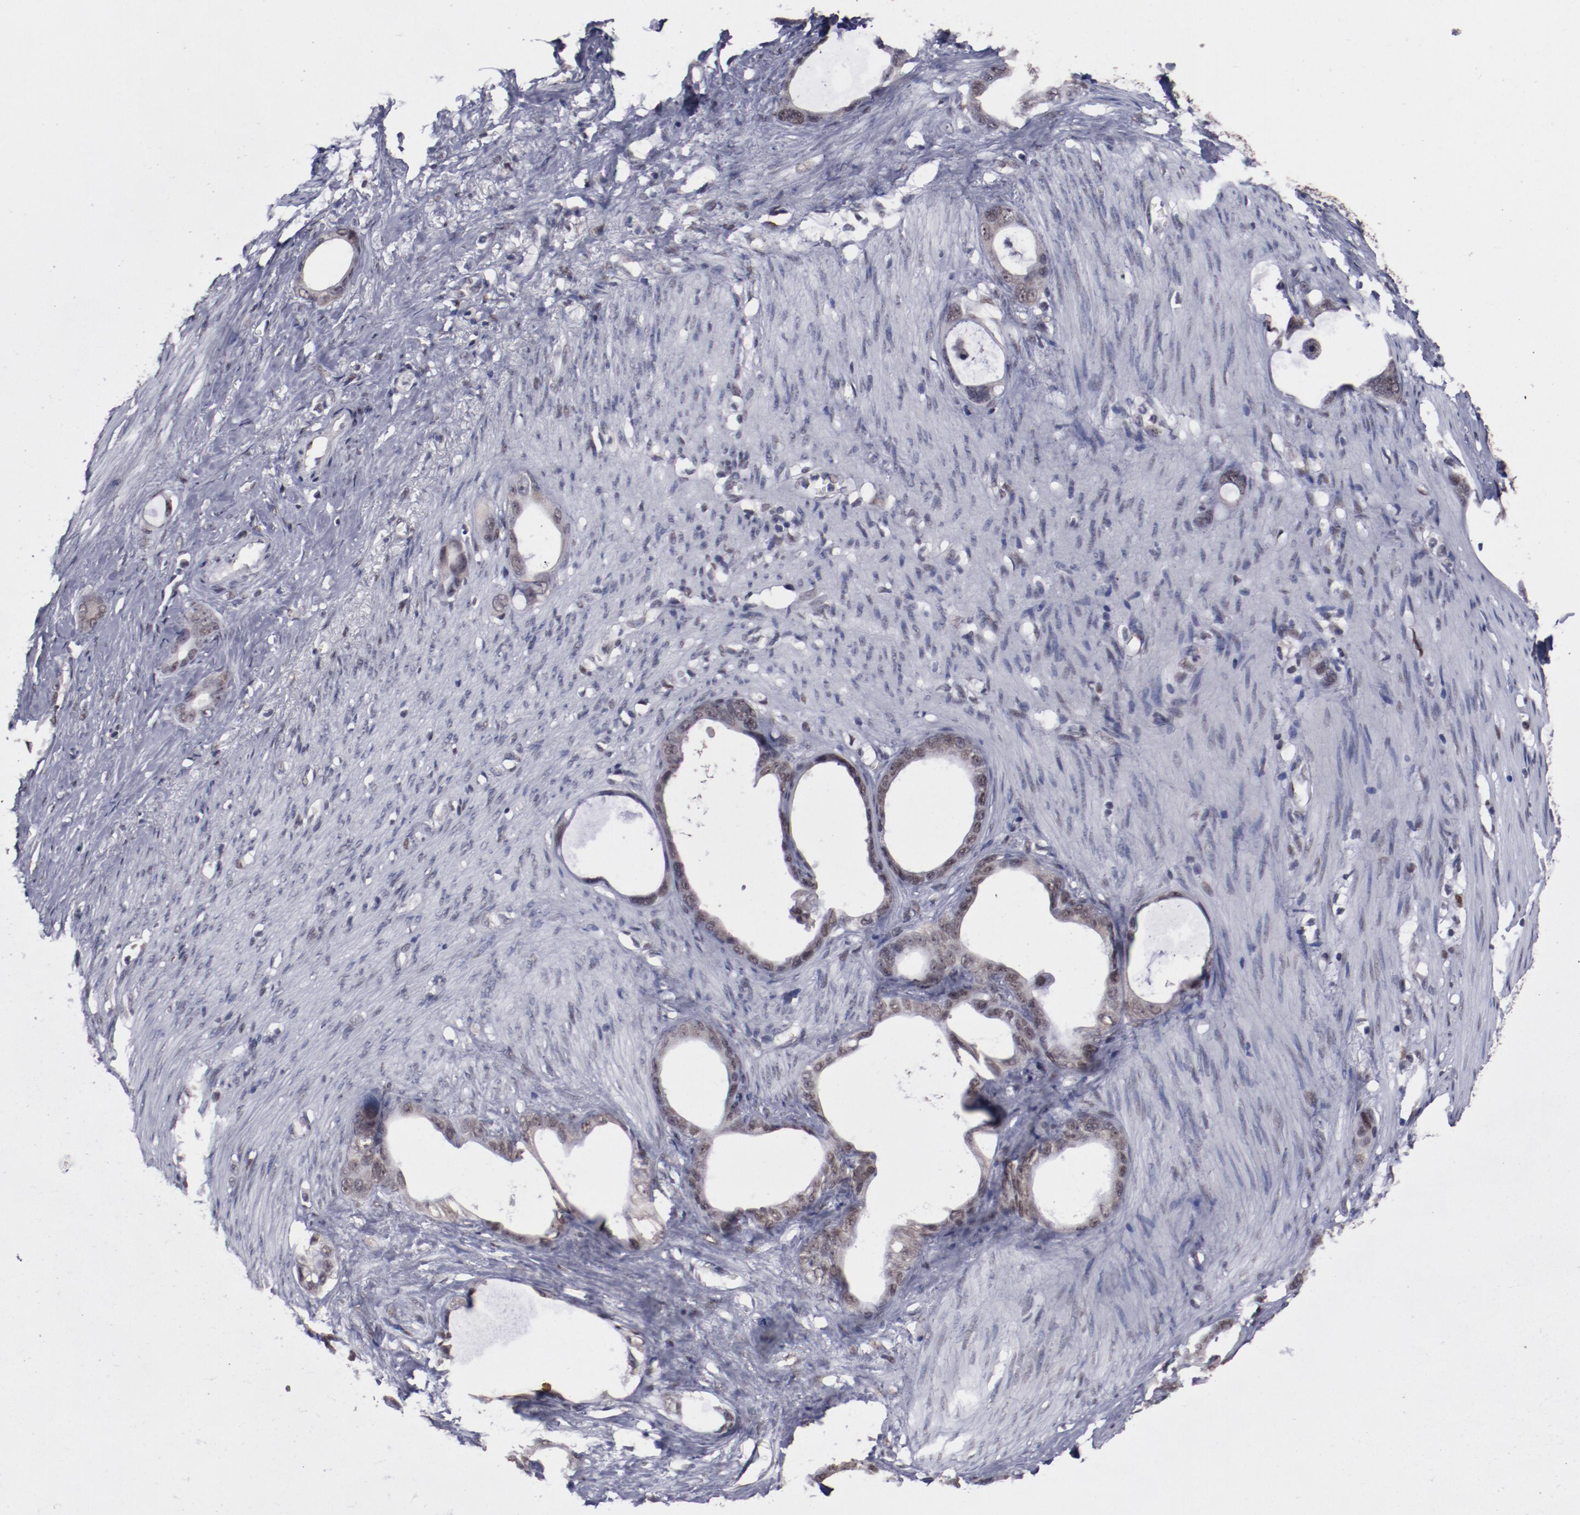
{"staining": {"intensity": "moderate", "quantity": ">75%", "location": "nuclear"}, "tissue": "stomach cancer", "cell_type": "Tumor cells", "image_type": "cancer", "snomed": [{"axis": "morphology", "description": "Adenocarcinoma, NOS"}, {"axis": "topography", "description": "Stomach"}], "caption": "The image shows immunohistochemical staining of stomach adenocarcinoma. There is moderate nuclear expression is appreciated in approximately >75% of tumor cells.", "gene": "ARNT", "patient": {"sex": "female", "age": 75}}